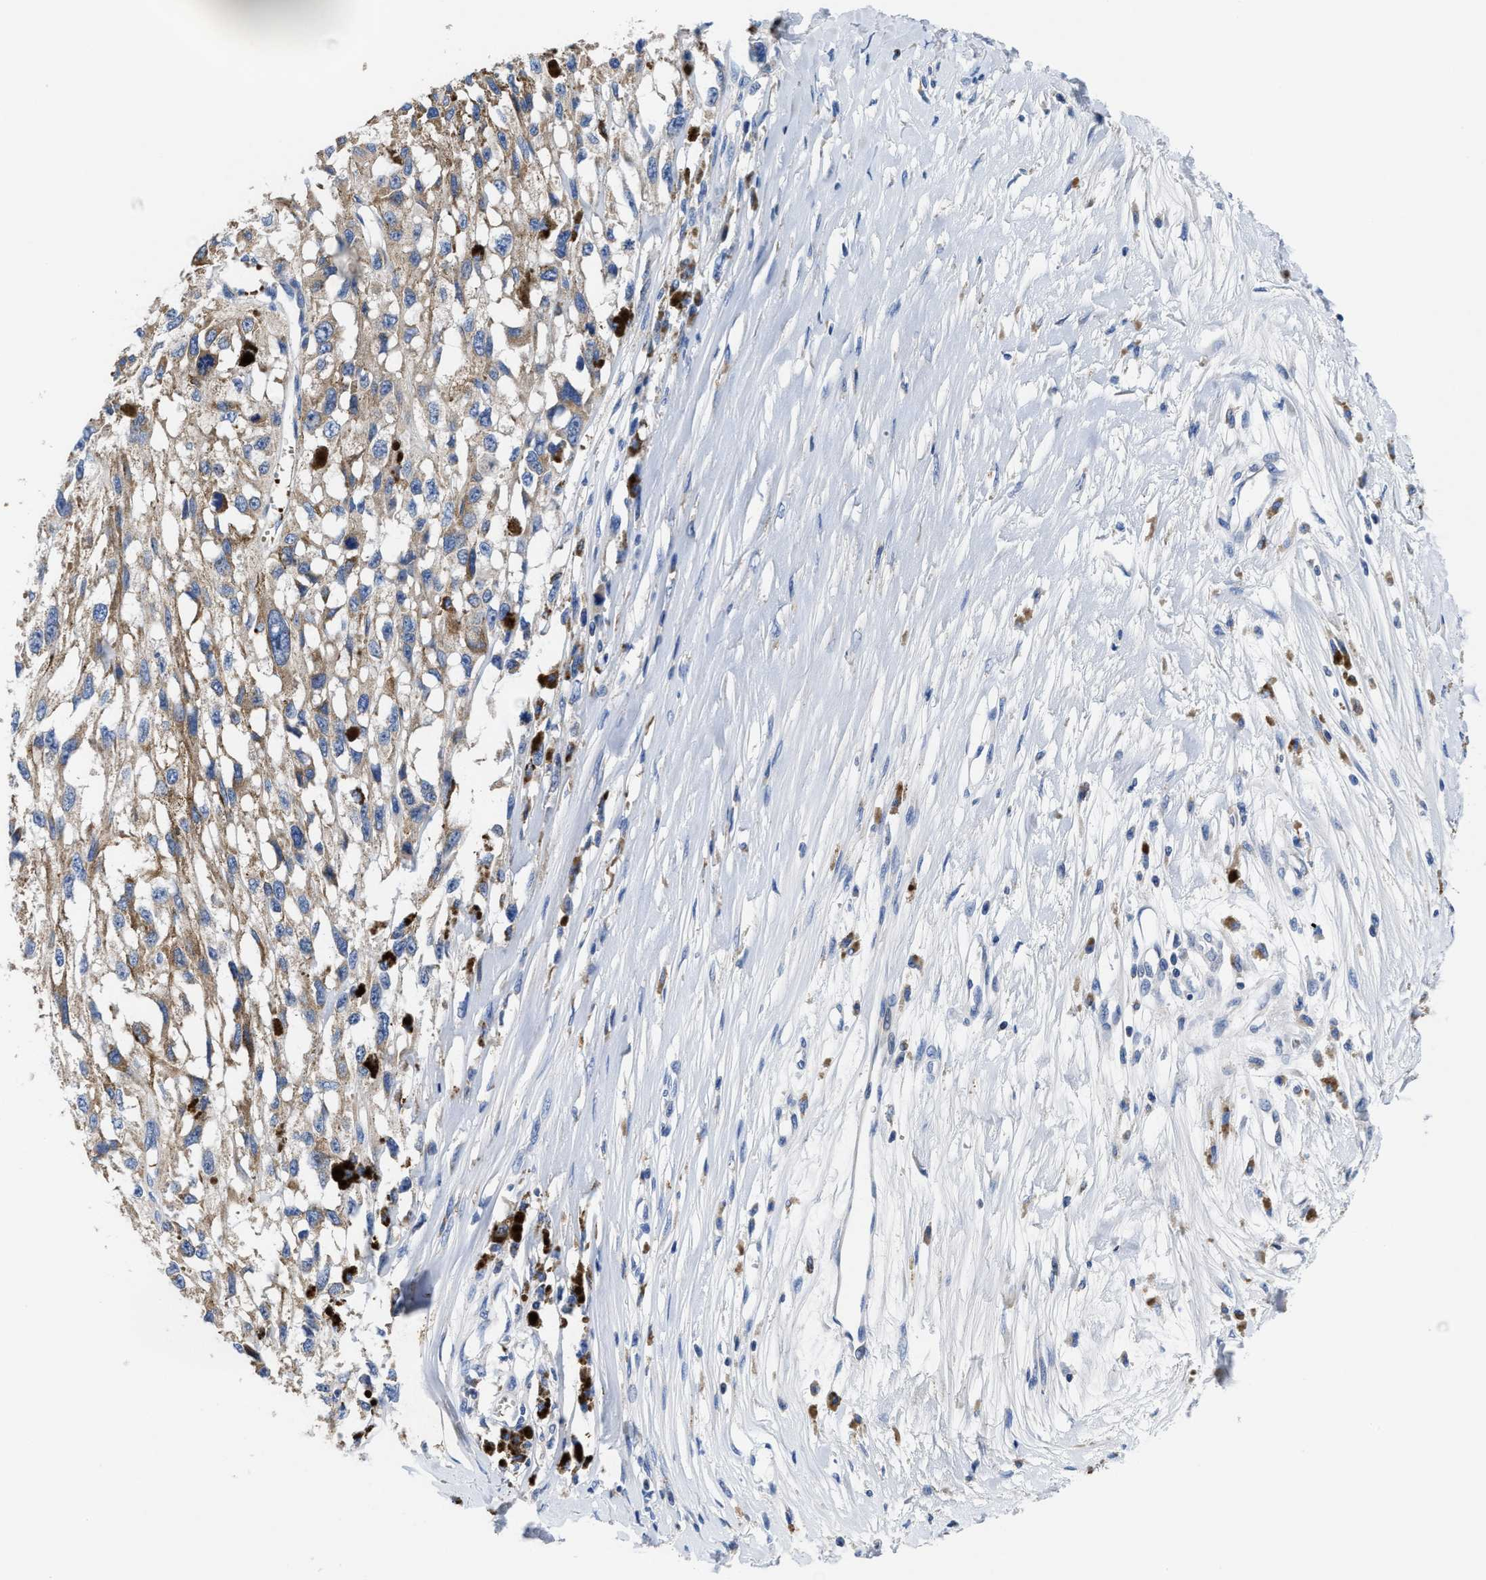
{"staining": {"intensity": "weak", "quantity": "25%-75%", "location": "cytoplasmic/membranous"}, "tissue": "melanoma", "cell_type": "Tumor cells", "image_type": "cancer", "snomed": [{"axis": "morphology", "description": "Malignant melanoma, Metastatic site"}, {"axis": "topography", "description": "Lymph node"}], "caption": "Protein staining shows weak cytoplasmic/membranous staining in approximately 25%-75% of tumor cells in malignant melanoma (metastatic site). The staining is performed using DAB brown chromogen to label protein expression. The nuclei are counter-stained blue using hematoxylin.", "gene": "PHLPP1", "patient": {"sex": "male", "age": 59}}